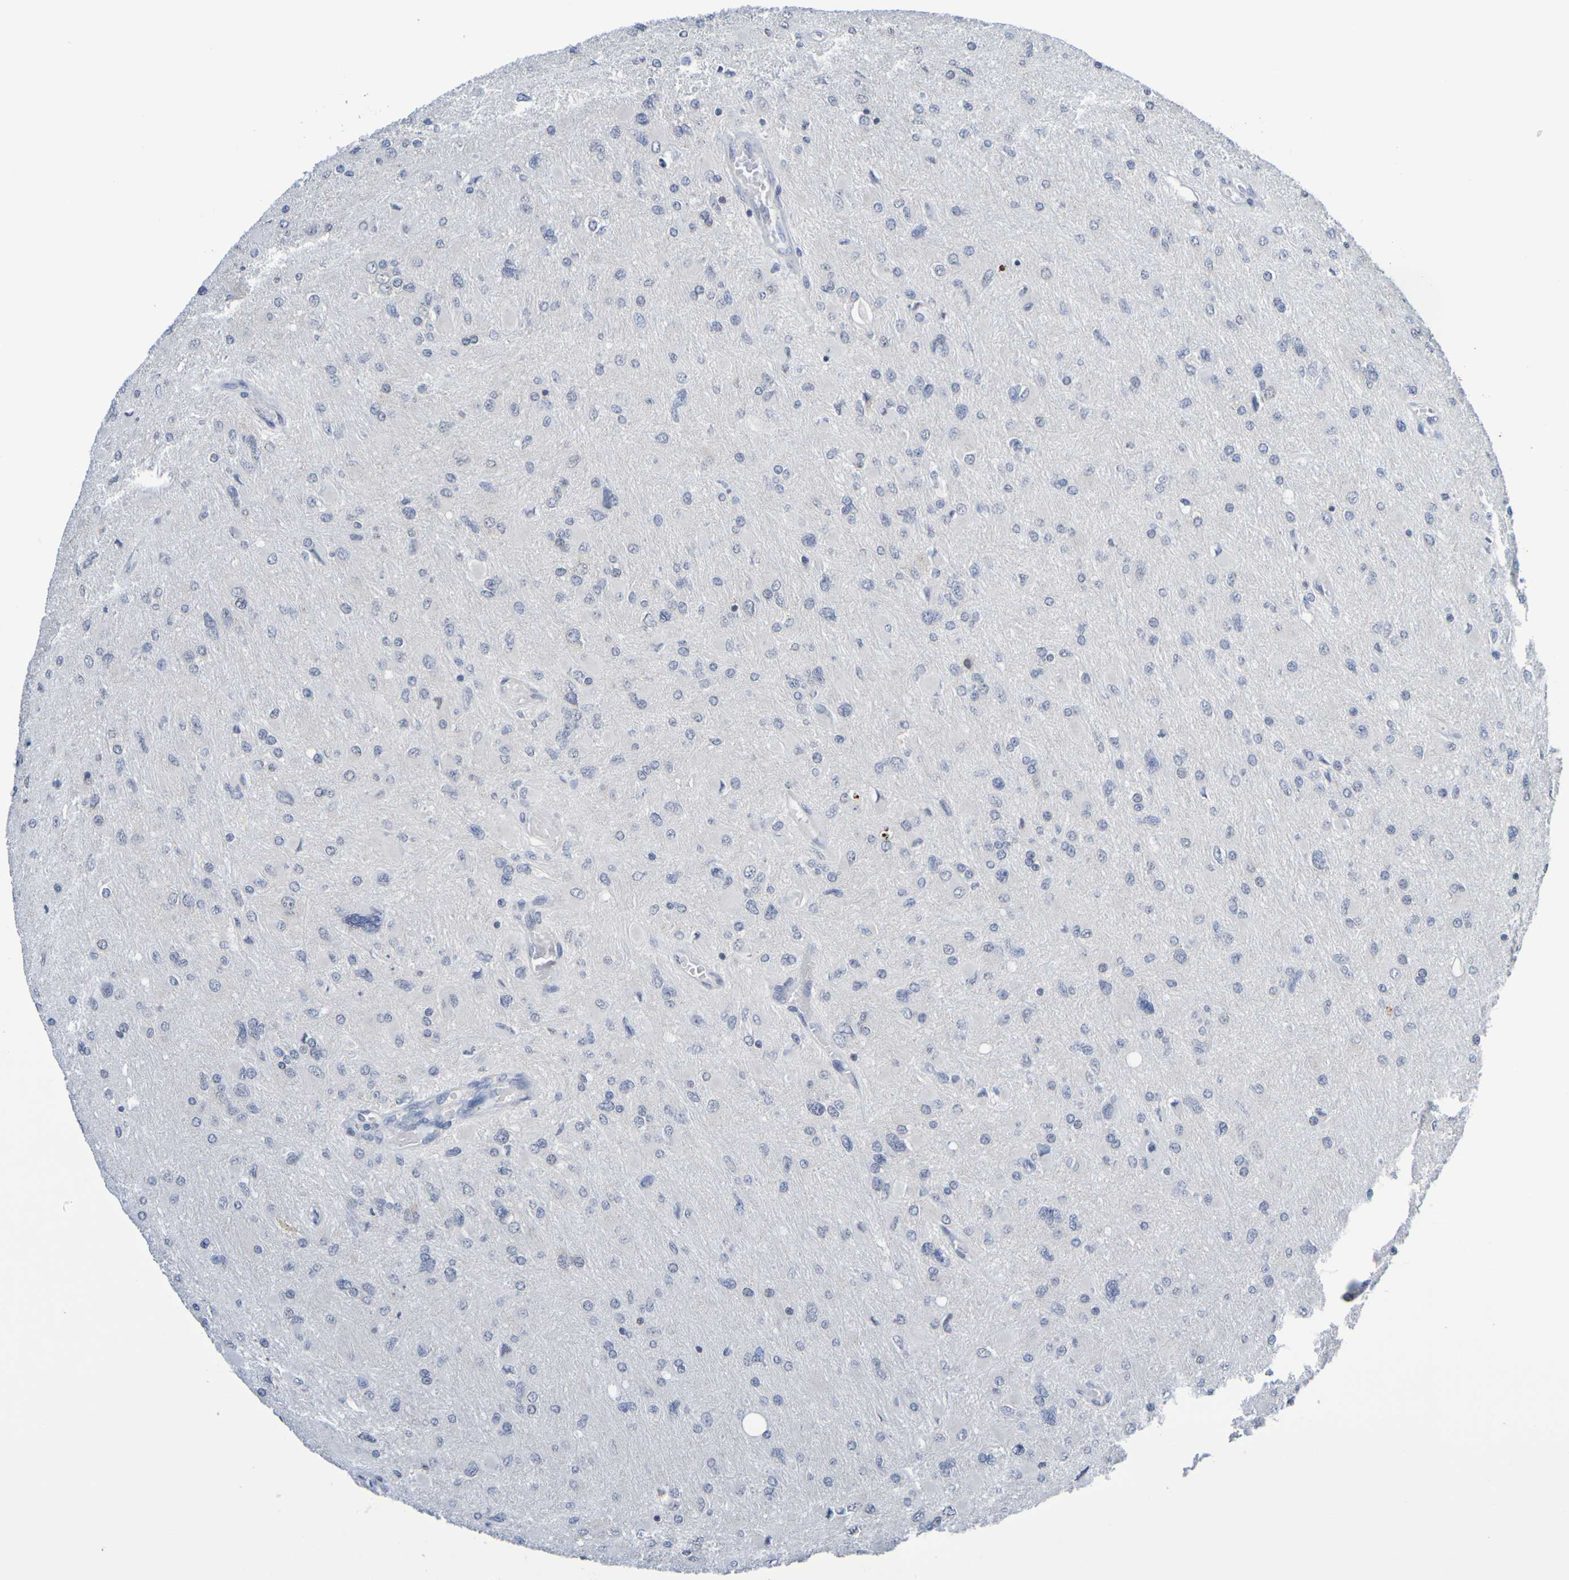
{"staining": {"intensity": "negative", "quantity": "none", "location": "none"}, "tissue": "glioma", "cell_type": "Tumor cells", "image_type": "cancer", "snomed": [{"axis": "morphology", "description": "Glioma, malignant, High grade"}, {"axis": "topography", "description": "Cerebral cortex"}], "caption": "This micrograph is of high-grade glioma (malignant) stained with IHC to label a protein in brown with the nuclei are counter-stained blue. There is no staining in tumor cells.", "gene": "CHRNB1", "patient": {"sex": "female", "age": 36}}